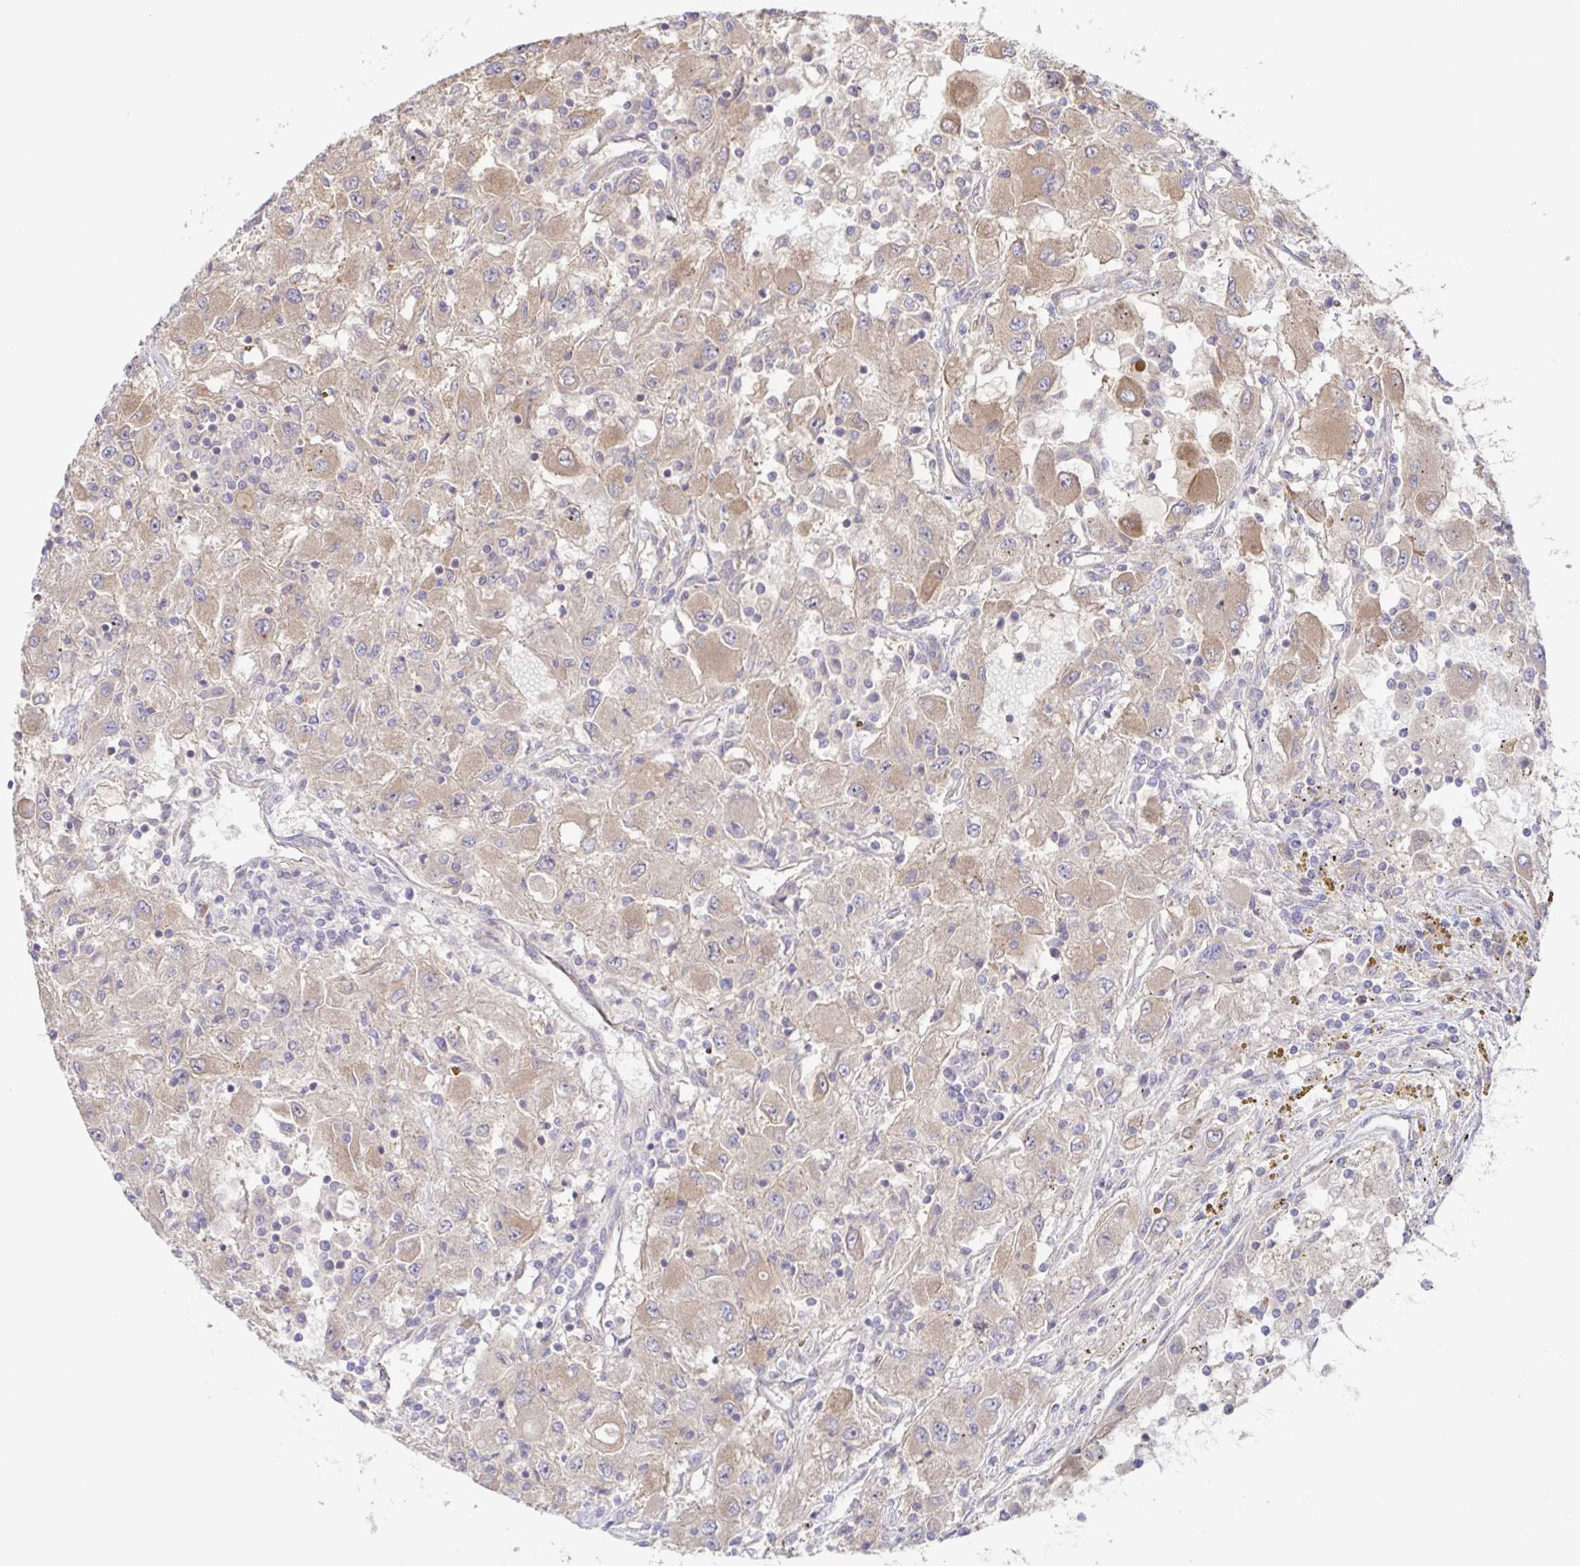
{"staining": {"intensity": "weak", "quantity": ">75%", "location": "cytoplasmic/membranous"}, "tissue": "renal cancer", "cell_type": "Tumor cells", "image_type": "cancer", "snomed": [{"axis": "morphology", "description": "Adenocarcinoma, NOS"}, {"axis": "topography", "description": "Kidney"}], "caption": "Adenocarcinoma (renal) stained with a brown dye demonstrates weak cytoplasmic/membranous positive staining in approximately >75% of tumor cells.", "gene": "AACS", "patient": {"sex": "female", "age": 67}}